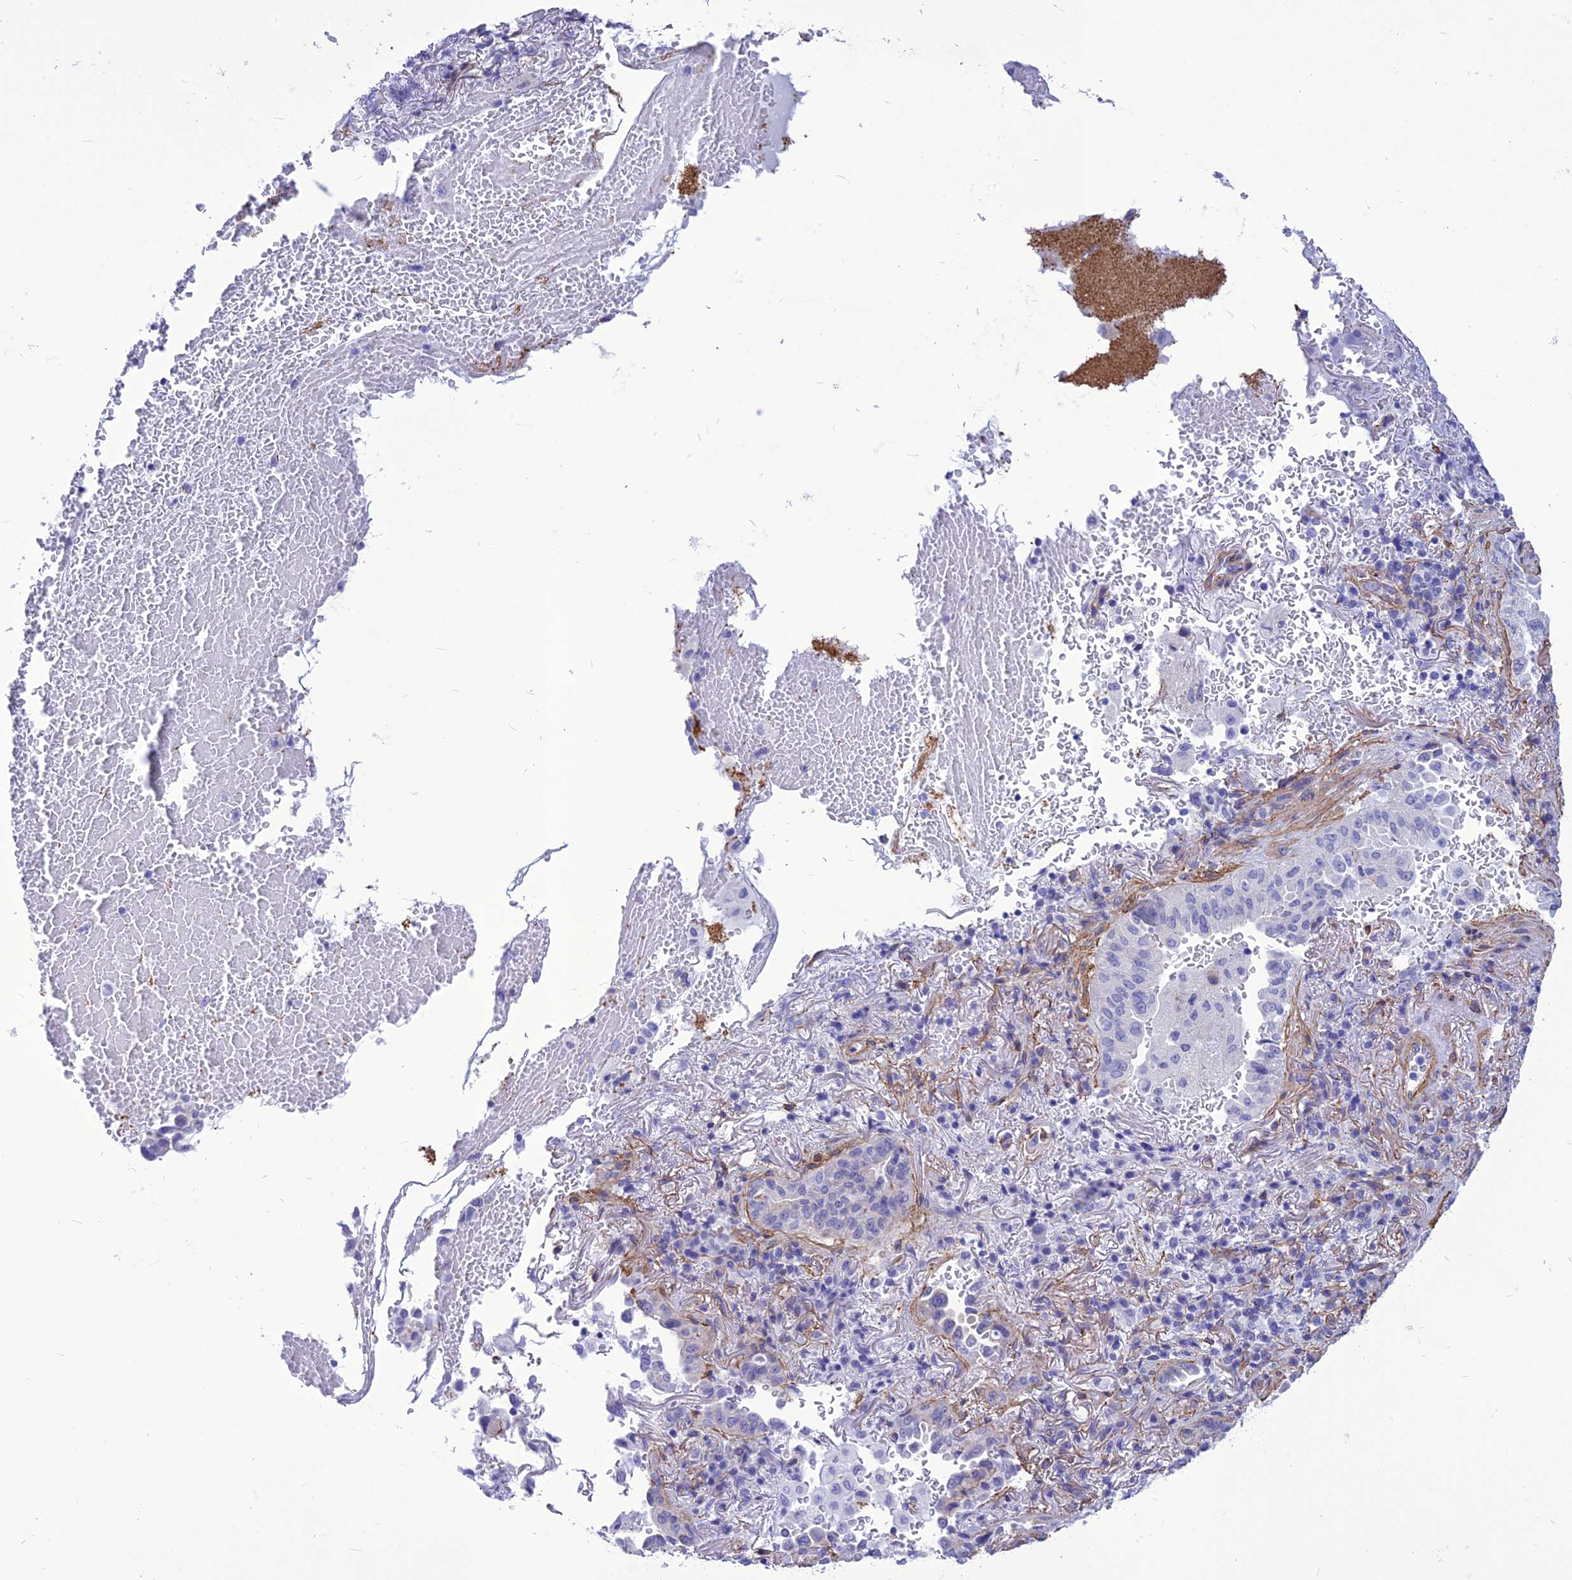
{"staining": {"intensity": "negative", "quantity": "none", "location": "none"}, "tissue": "lung cancer", "cell_type": "Tumor cells", "image_type": "cancer", "snomed": [{"axis": "morphology", "description": "Adenocarcinoma, NOS"}, {"axis": "topography", "description": "Lung"}], "caption": "The micrograph reveals no significant expression in tumor cells of lung cancer (adenocarcinoma).", "gene": "NKD1", "patient": {"sex": "female", "age": 69}}